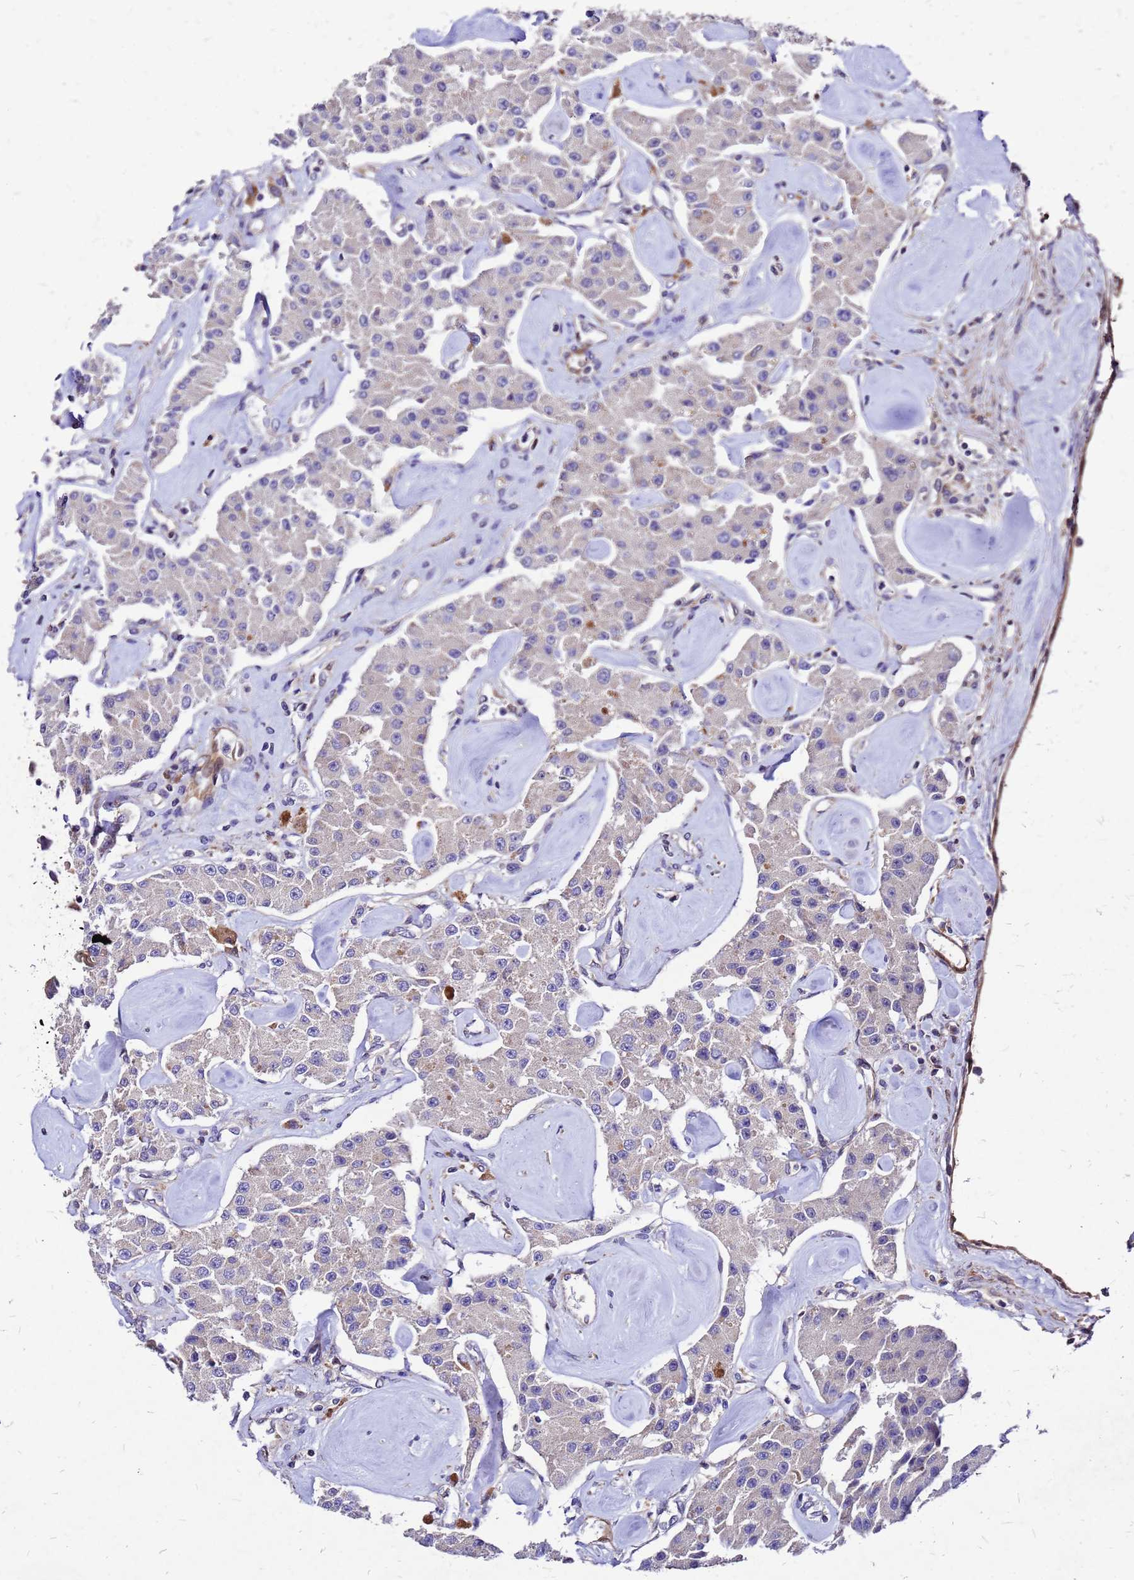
{"staining": {"intensity": "negative", "quantity": "none", "location": "none"}, "tissue": "carcinoid", "cell_type": "Tumor cells", "image_type": "cancer", "snomed": [{"axis": "morphology", "description": "Carcinoid, malignant, NOS"}, {"axis": "topography", "description": "Pancreas"}], "caption": "An immunohistochemistry micrograph of carcinoid is shown. There is no staining in tumor cells of carcinoid.", "gene": "DUSP23", "patient": {"sex": "male", "age": 41}}